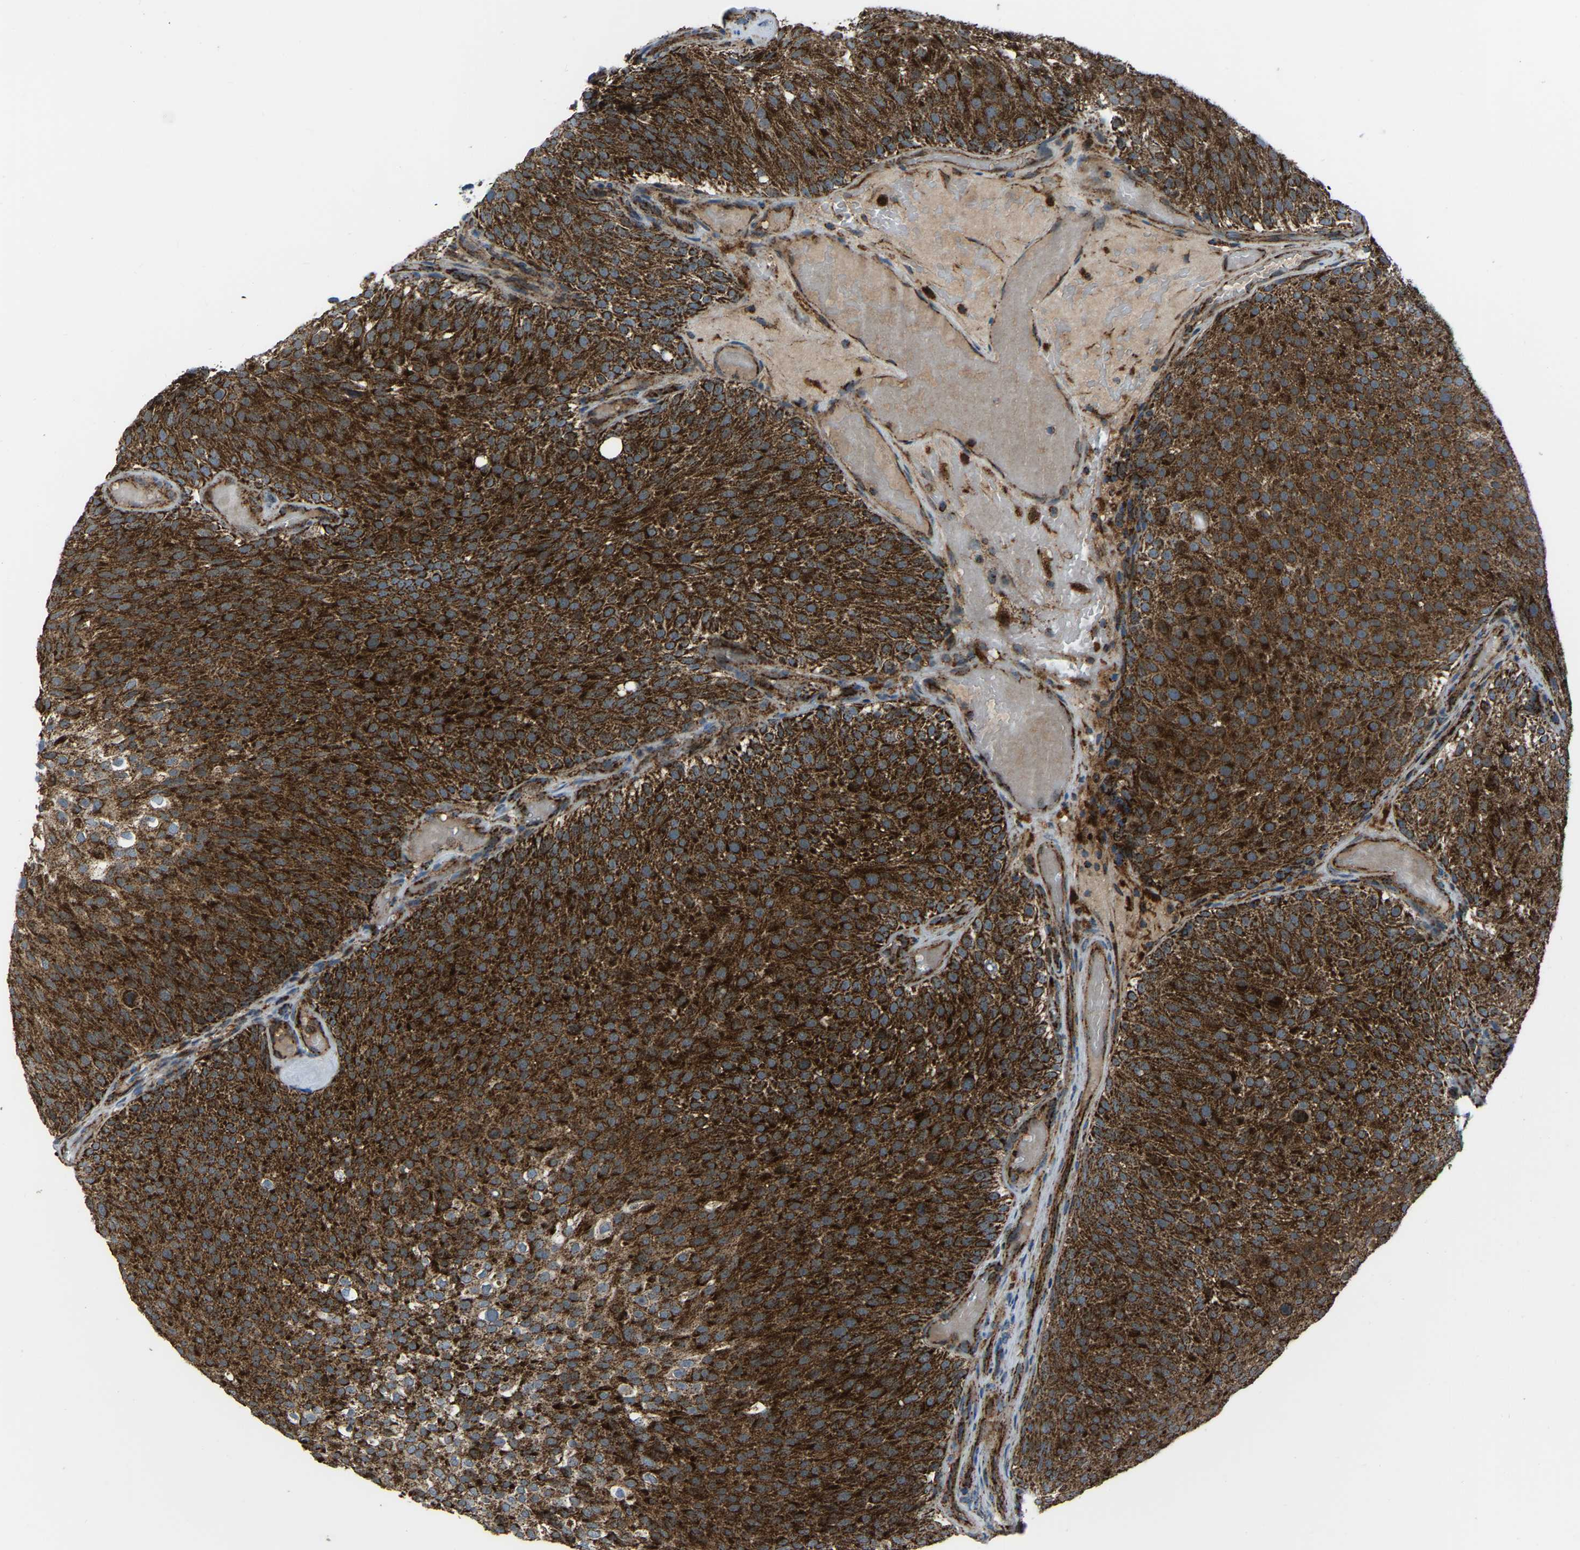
{"staining": {"intensity": "strong", "quantity": ">75%", "location": "cytoplasmic/membranous"}, "tissue": "urothelial cancer", "cell_type": "Tumor cells", "image_type": "cancer", "snomed": [{"axis": "morphology", "description": "Urothelial carcinoma, Low grade"}, {"axis": "topography", "description": "Urinary bladder"}], "caption": "Protein expression analysis of human urothelial cancer reveals strong cytoplasmic/membranous expression in about >75% of tumor cells. The staining was performed using DAB, with brown indicating positive protein expression. Nuclei are stained blue with hematoxylin.", "gene": "AKR1A1", "patient": {"sex": "male", "age": 78}}